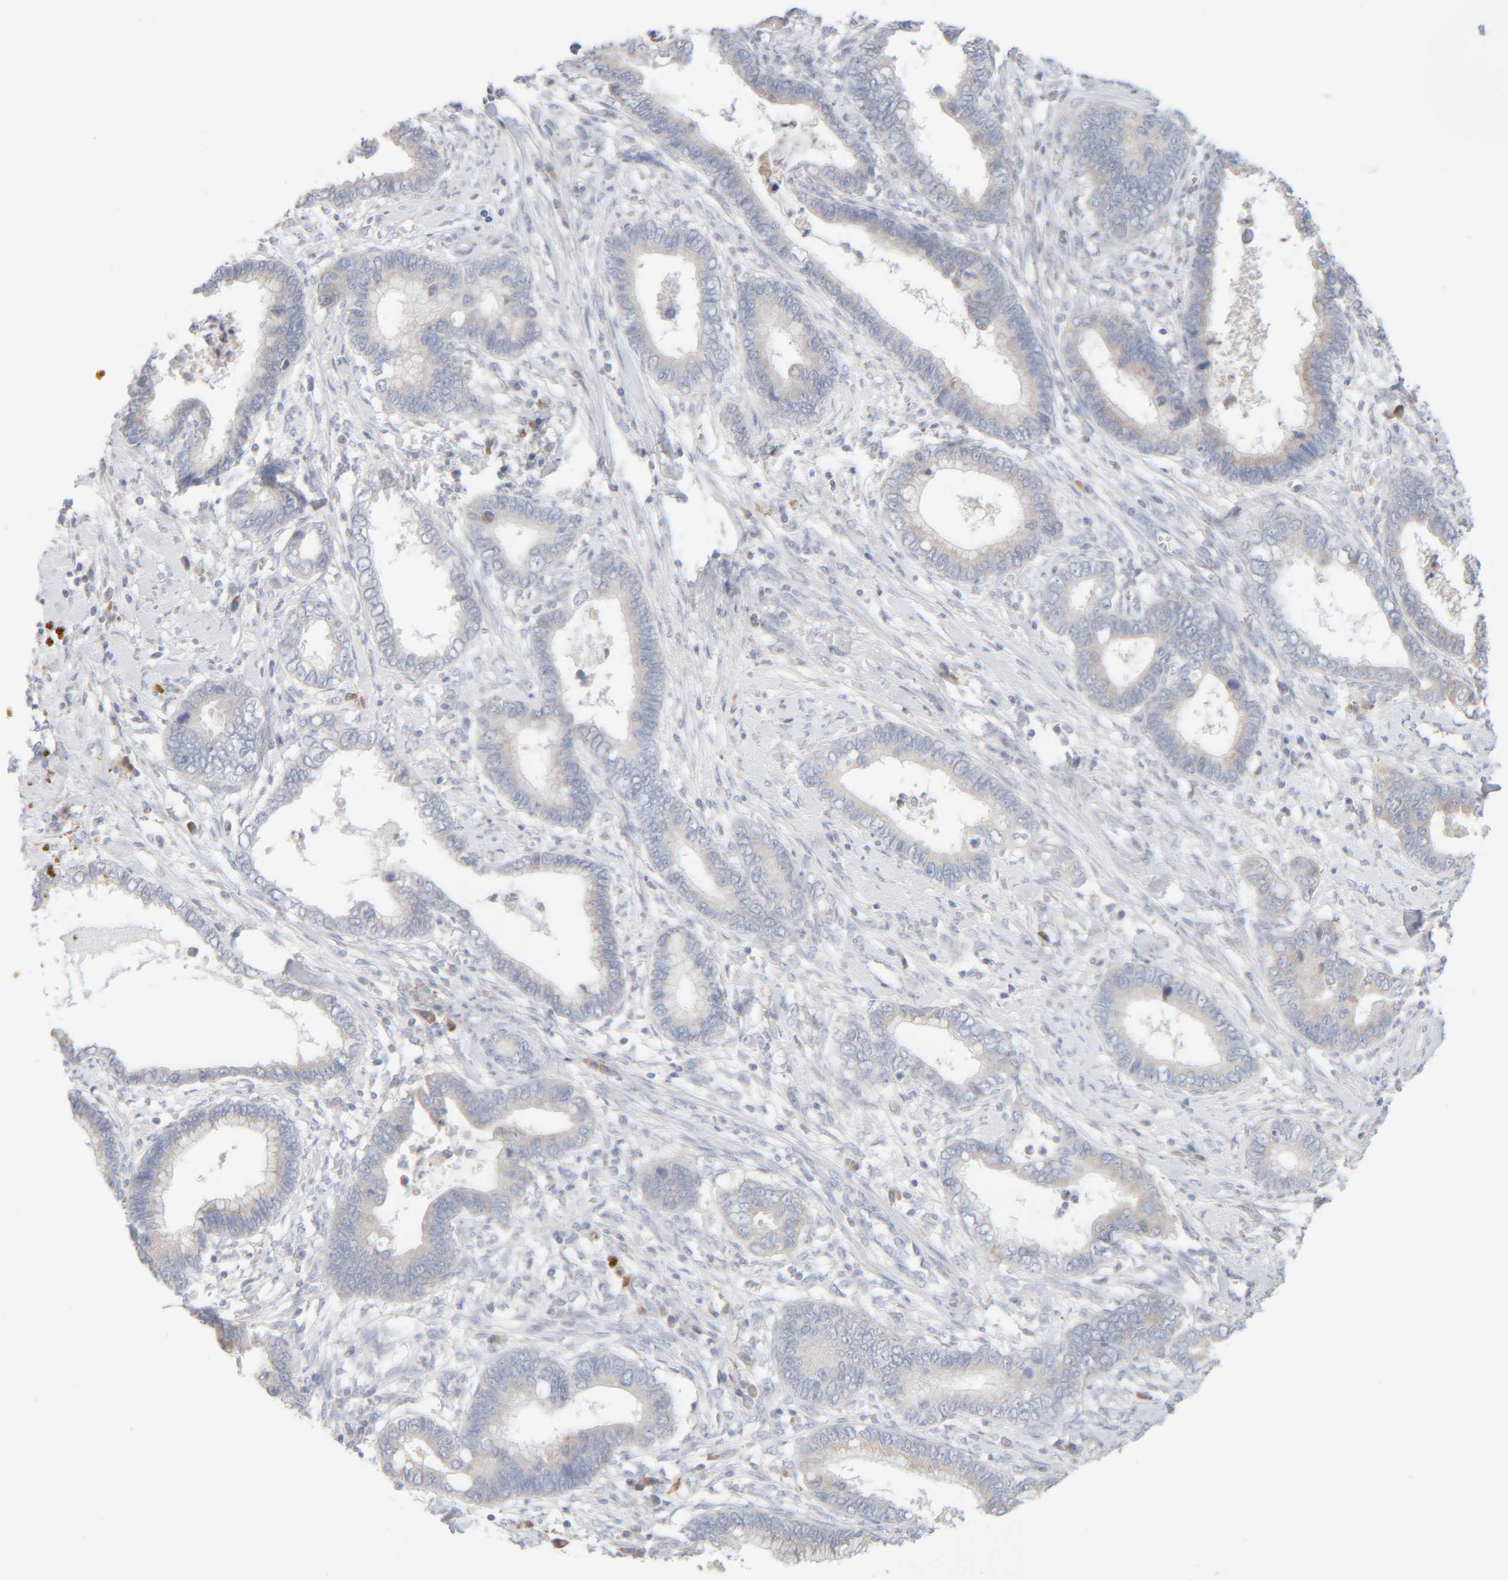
{"staining": {"intensity": "negative", "quantity": "none", "location": "none"}, "tissue": "cervical cancer", "cell_type": "Tumor cells", "image_type": "cancer", "snomed": [{"axis": "morphology", "description": "Adenocarcinoma, NOS"}, {"axis": "topography", "description": "Cervix"}], "caption": "DAB immunohistochemical staining of cervical cancer (adenocarcinoma) demonstrates no significant staining in tumor cells. (Brightfield microscopy of DAB (3,3'-diaminobenzidine) immunohistochemistry at high magnification).", "gene": "RIDA", "patient": {"sex": "female", "age": 44}}